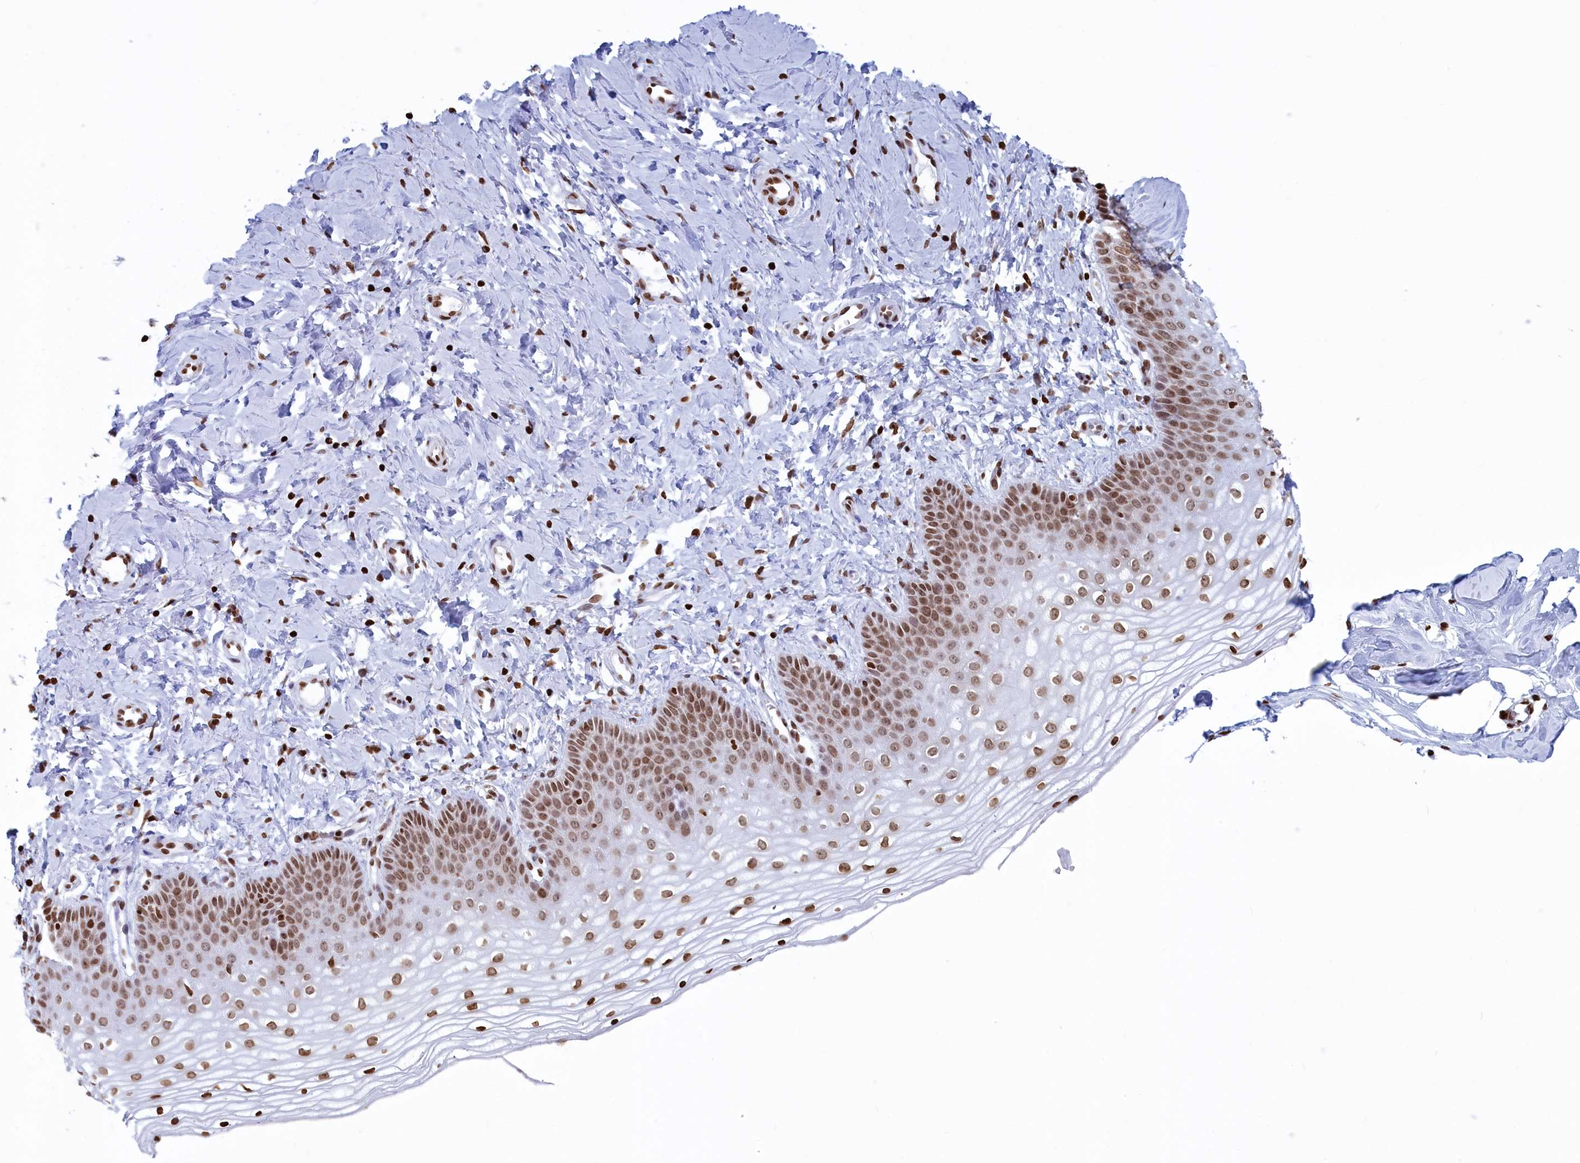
{"staining": {"intensity": "moderate", "quantity": ">75%", "location": "nuclear"}, "tissue": "vagina", "cell_type": "Squamous epithelial cells", "image_type": "normal", "snomed": [{"axis": "morphology", "description": "Normal tissue, NOS"}, {"axis": "topography", "description": "Vagina"}], "caption": "A medium amount of moderate nuclear expression is present in about >75% of squamous epithelial cells in benign vagina. (Brightfield microscopy of DAB IHC at high magnification).", "gene": "APOBEC3A", "patient": {"sex": "female", "age": 68}}